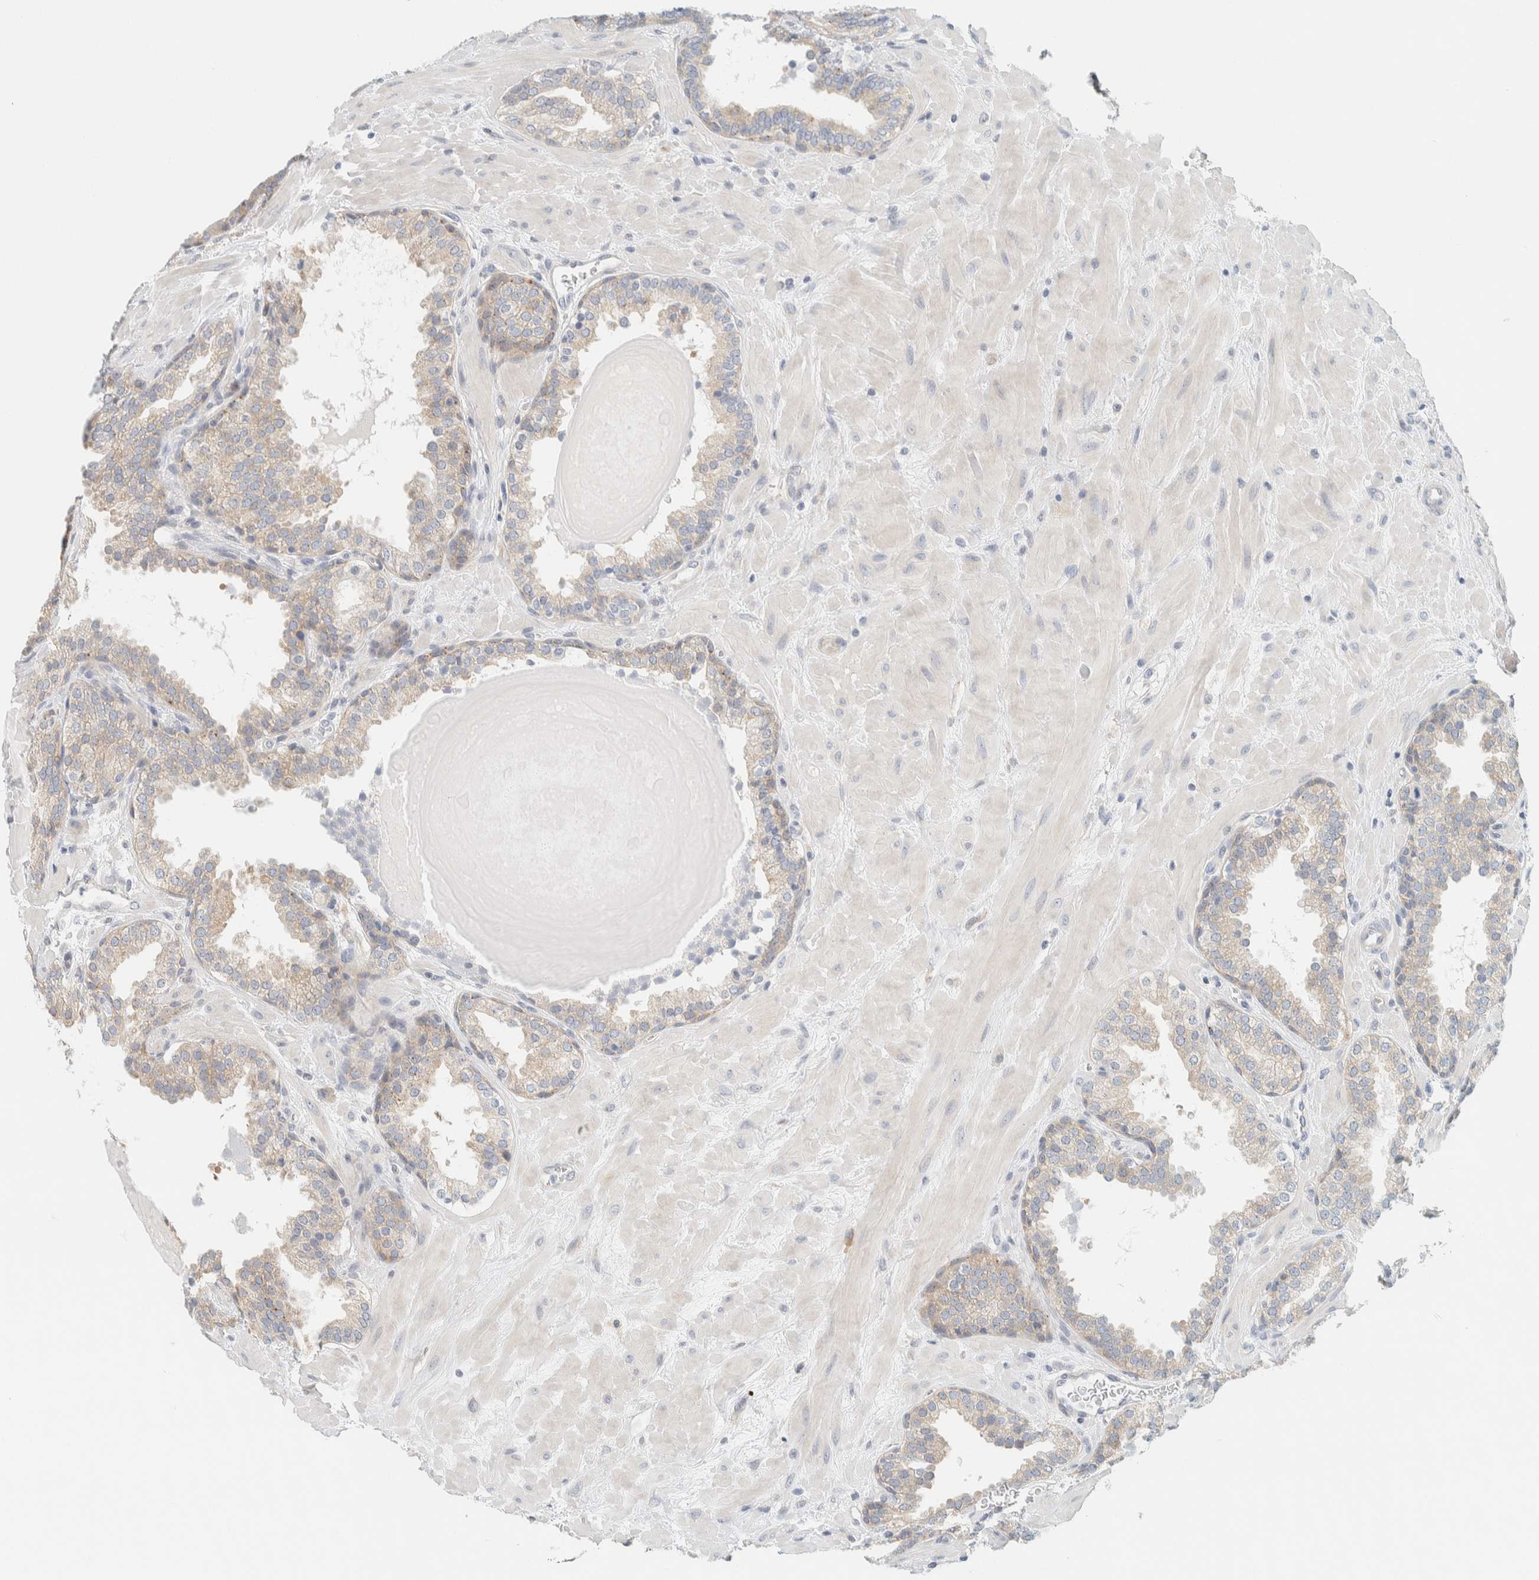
{"staining": {"intensity": "weak", "quantity": "25%-75%", "location": "cytoplasmic/membranous"}, "tissue": "prostate", "cell_type": "Glandular cells", "image_type": "normal", "snomed": [{"axis": "morphology", "description": "Normal tissue, NOS"}, {"axis": "topography", "description": "Prostate"}], "caption": "Prostate stained with immunohistochemistry (IHC) reveals weak cytoplasmic/membranous positivity in about 25%-75% of glandular cells.", "gene": "AARSD1", "patient": {"sex": "male", "age": 51}}